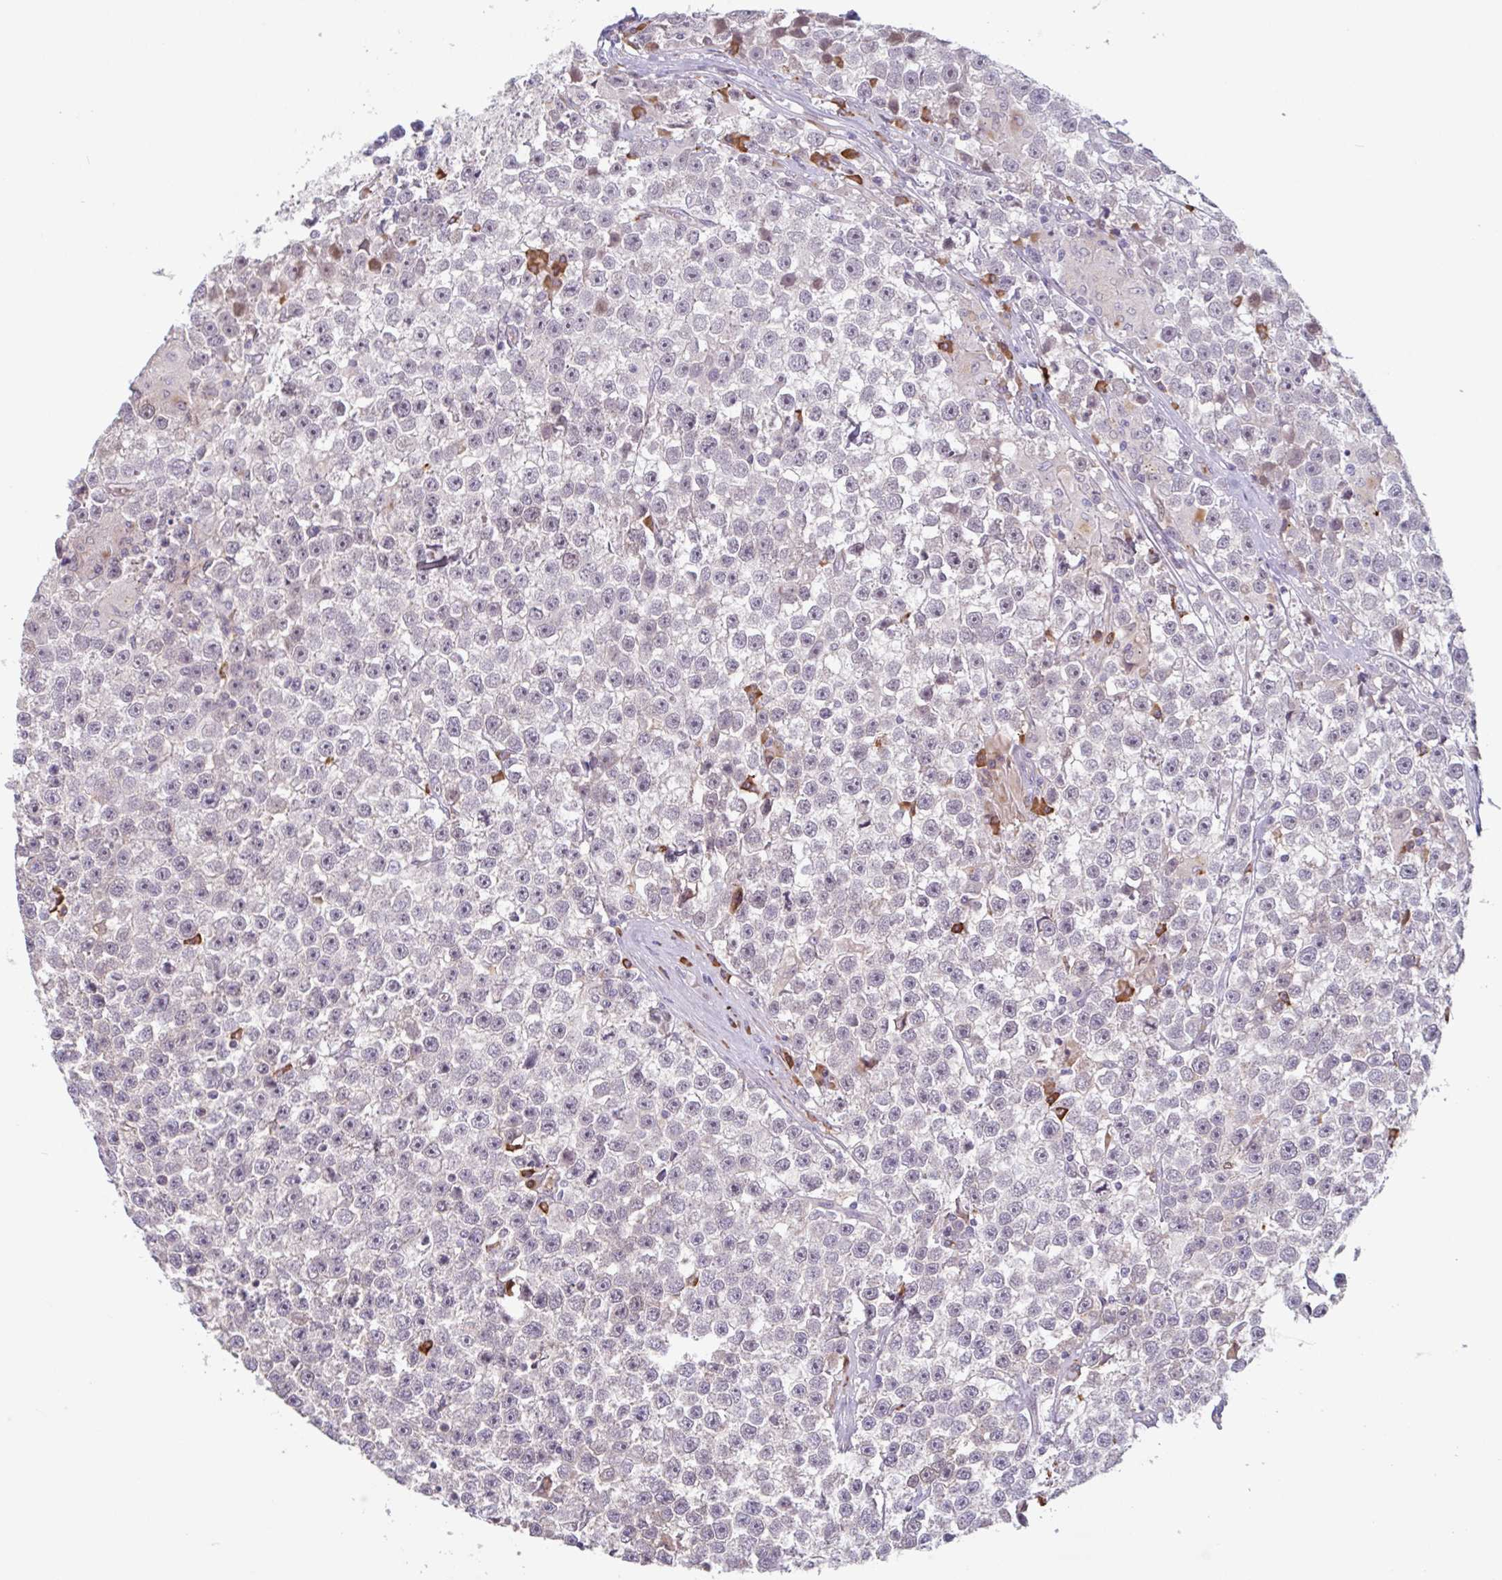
{"staining": {"intensity": "negative", "quantity": "none", "location": "none"}, "tissue": "testis cancer", "cell_type": "Tumor cells", "image_type": "cancer", "snomed": [{"axis": "morphology", "description": "Seminoma, NOS"}, {"axis": "topography", "description": "Testis"}], "caption": "IHC of testis cancer (seminoma) reveals no expression in tumor cells. (Immunohistochemistry, brightfield microscopy, high magnification).", "gene": "TAF1D", "patient": {"sex": "male", "age": 31}}